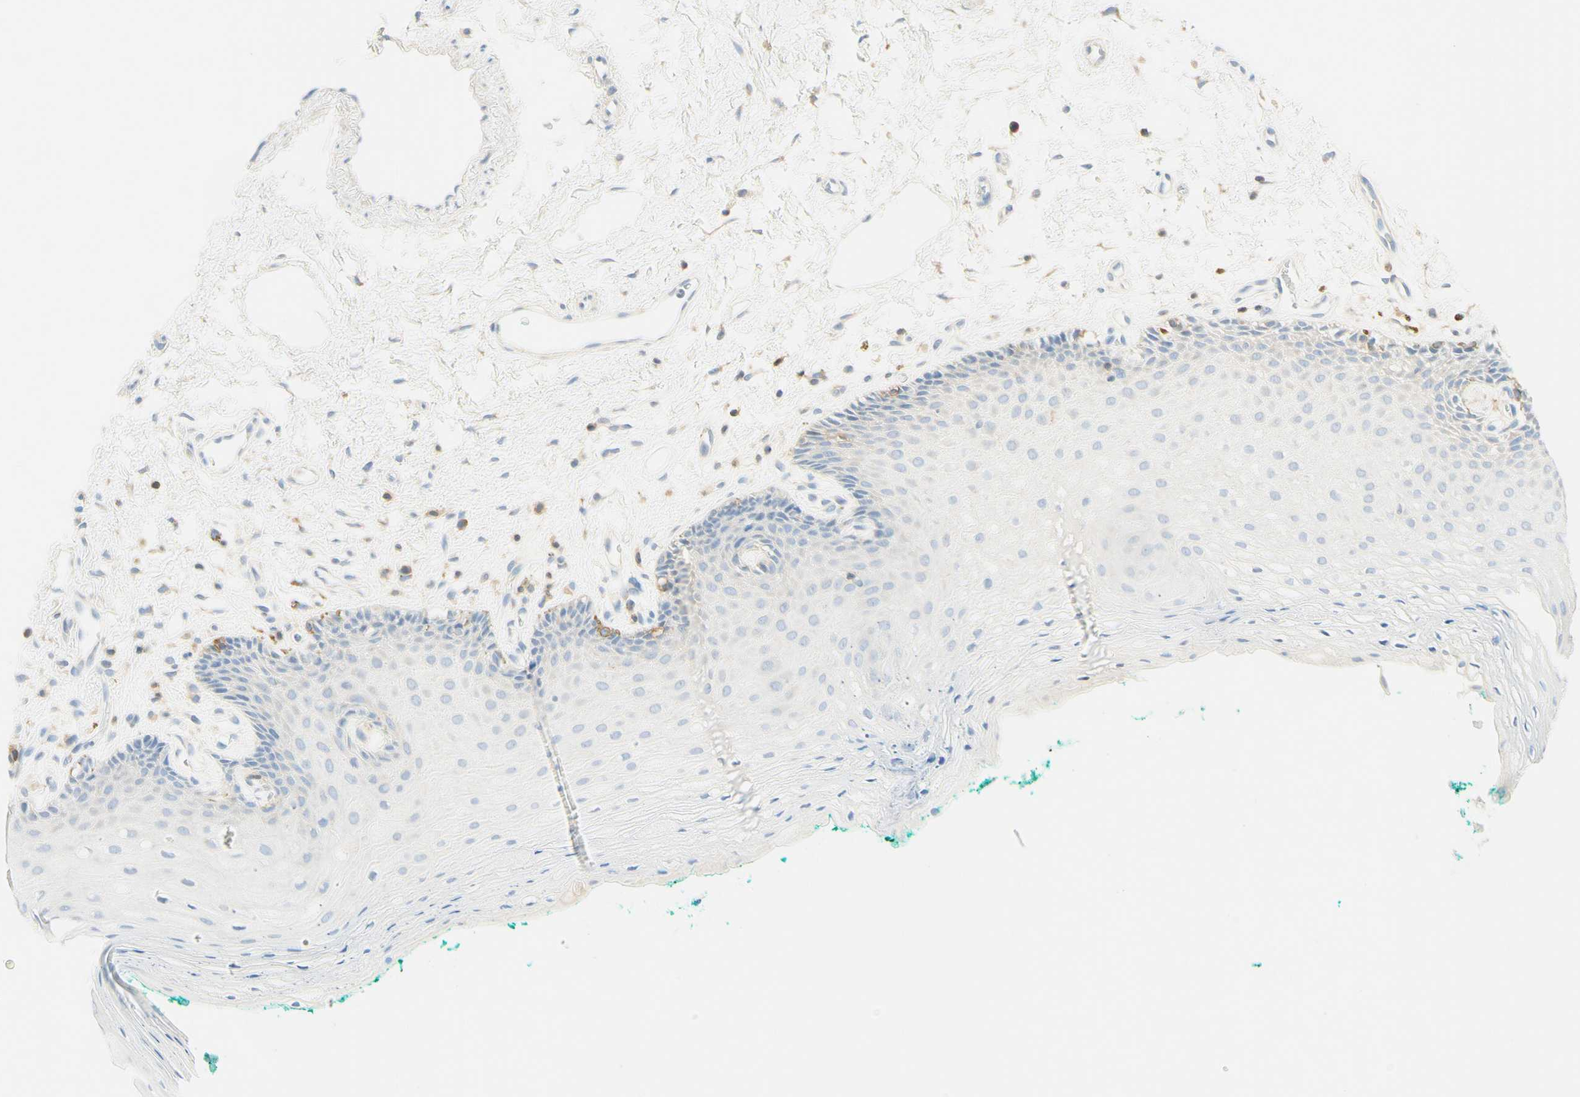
{"staining": {"intensity": "negative", "quantity": "none", "location": "none"}, "tissue": "oral mucosa", "cell_type": "Squamous epithelial cells", "image_type": "normal", "snomed": [{"axis": "morphology", "description": "Normal tissue, NOS"}, {"axis": "topography", "description": "Skeletal muscle"}, {"axis": "topography", "description": "Oral tissue"}, {"axis": "topography", "description": "Peripheral nerve tissue"}], "caption": "Immunohistochemical staining of unremarkable oral mucosa shows no significant positivity in squamous epithelial cells.", "gene": "LAT", "patient": {"sex": "female", "age": 84}}